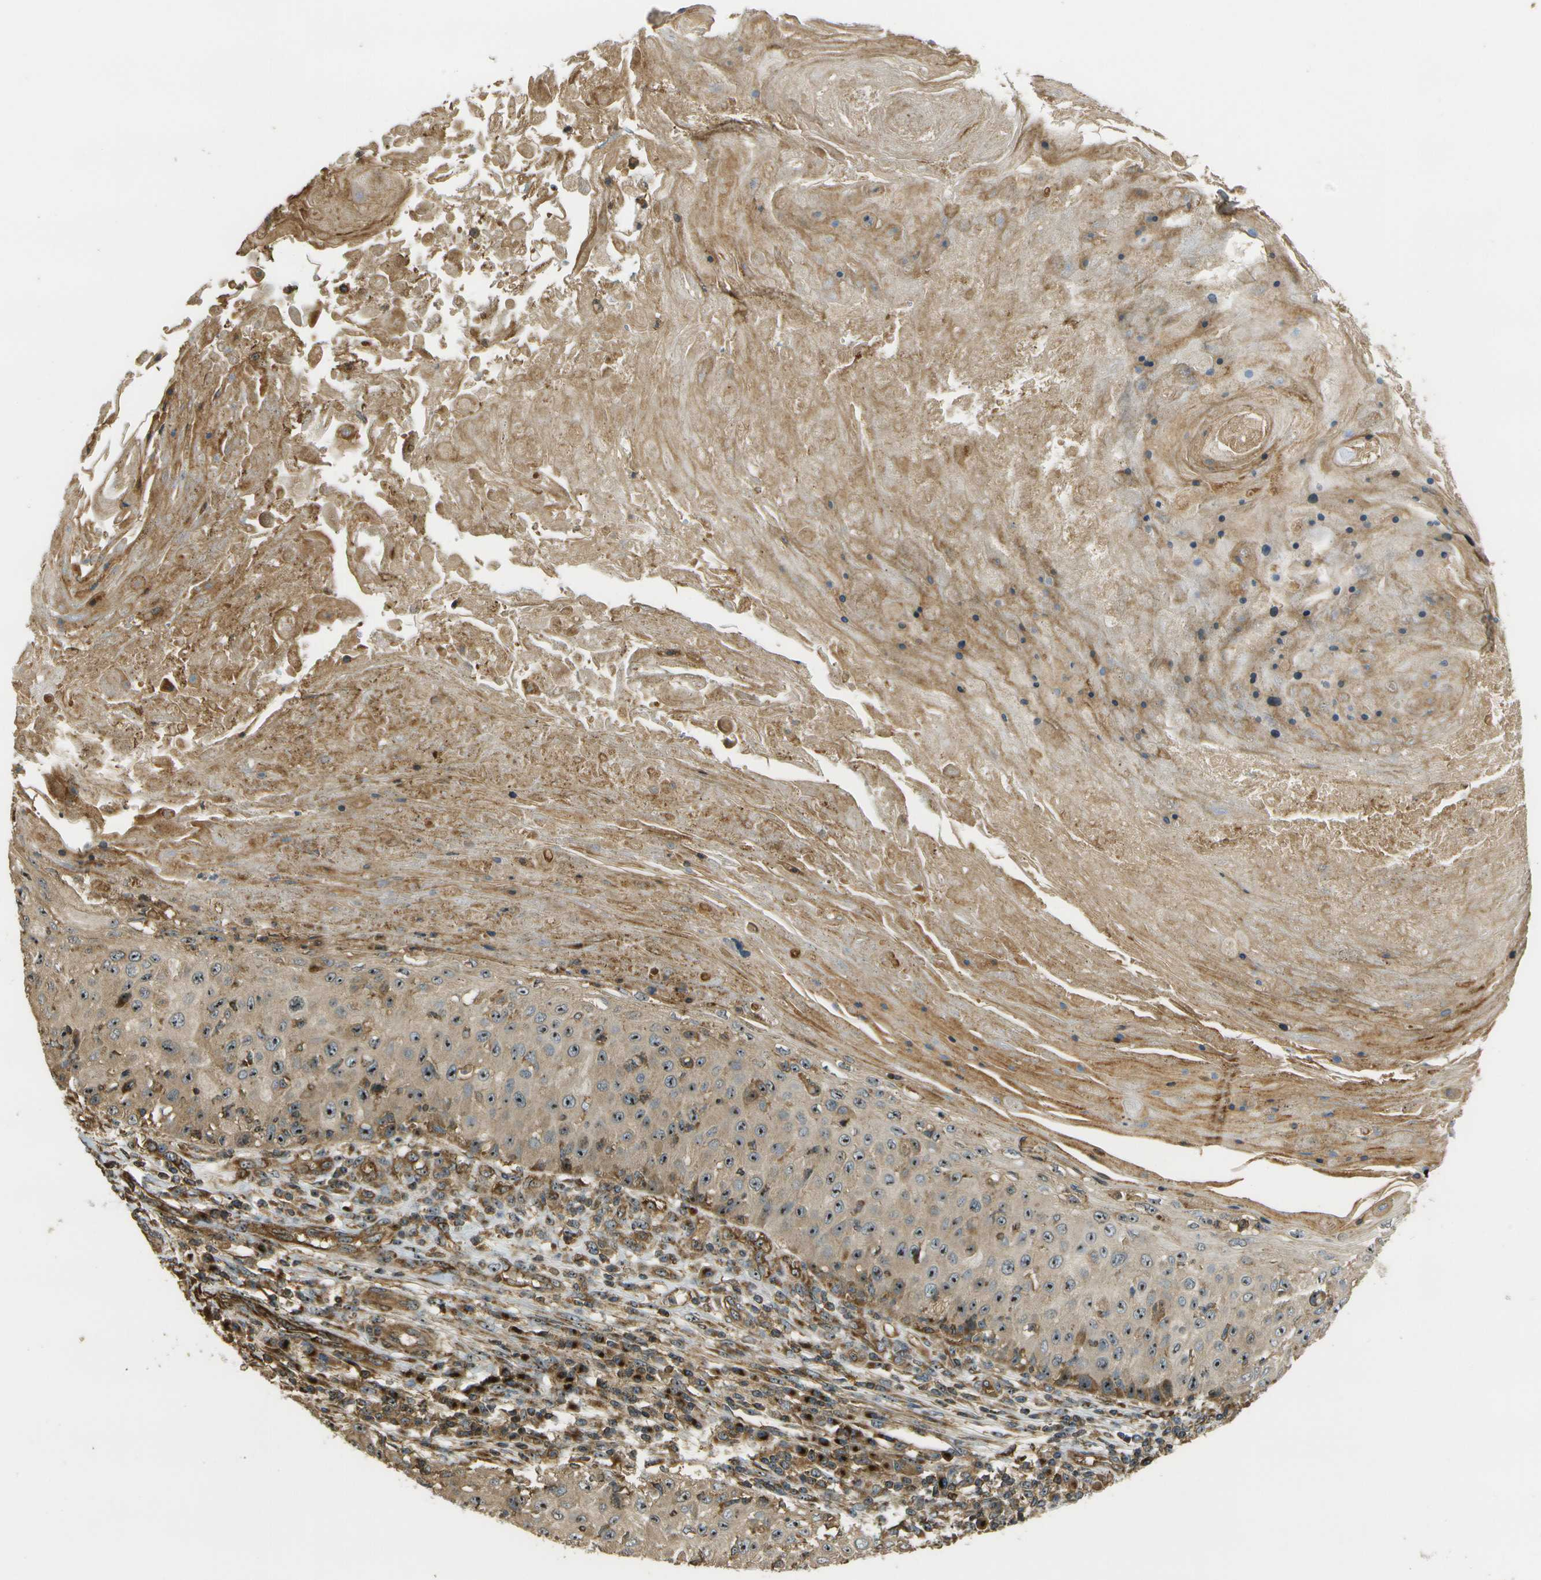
{"staining": {"intensity": "moderate", "quantity": ">75%", "location": "cytoplasmic/membranous,nuclear"}, "tissue": "skin cancer", "cell_type": "Tumor cells", "image_type": "cancer", "snomed": [{"axis": "morphology", "description": "Squamous cell carcinoma, NOS"}, {"axis": "topography", "description": "Skin"}], "caption": "Immunohistochemical staining of human skin cancer (squamous cell carcinoma) shows medium levels of moderate cytoplasmic/membranous and nuclear expression in about >75% of tumor cells.", "gene": "LRP12", "patient": {"sex": "male", "age": 86}}